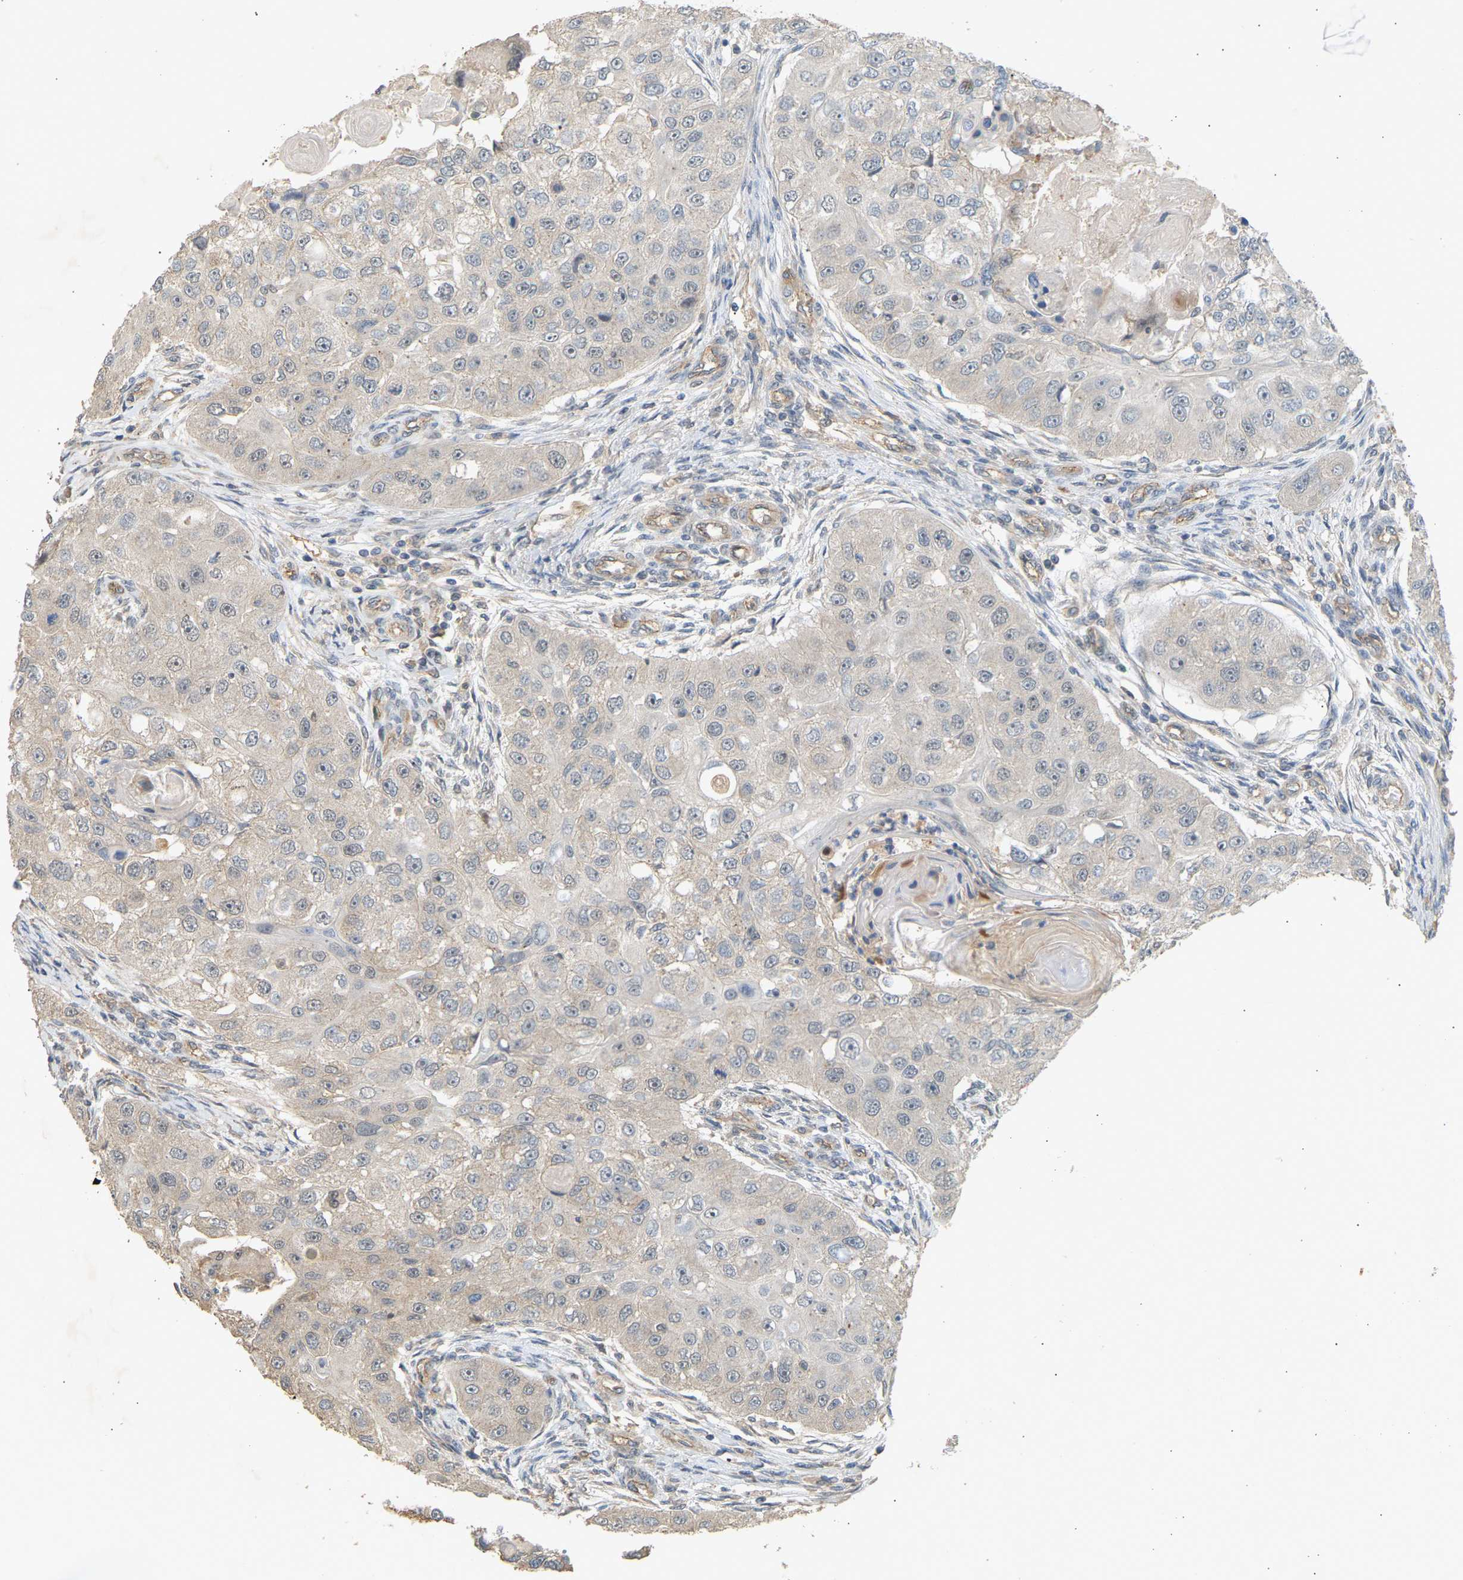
{"staining": {"intensity": "weak", "quantity": "<25%", "location": "cytoplasmic/membranous"}, "tissue": "head and neck cancer", "cell_type": "Tumor cells", "image_type": "cancer", "snomed": [{"axis": "morphology", "description": "Normal tissue, NOS"}, {"axis": "morphology", "description": "Squamous cell carcinoma, NOS"}, {"axis": "topography", "description": "Skeletal muscle"}, {"axis": "topography", "description": "Head-Neck"}], "caption": "An immunohistochemistry (IHC) micrograph of head and neck squamous cell carcinoma is shown. There is no staining in tumor cells of head and neck squamous cell carcinoma. (Stains: DAB IHC with hematoxylin counter stain, Microscopy: brightfield microscopy at high magnification).", "gene": "RGL1", "patient": {"sex": "male", "age": 51}}